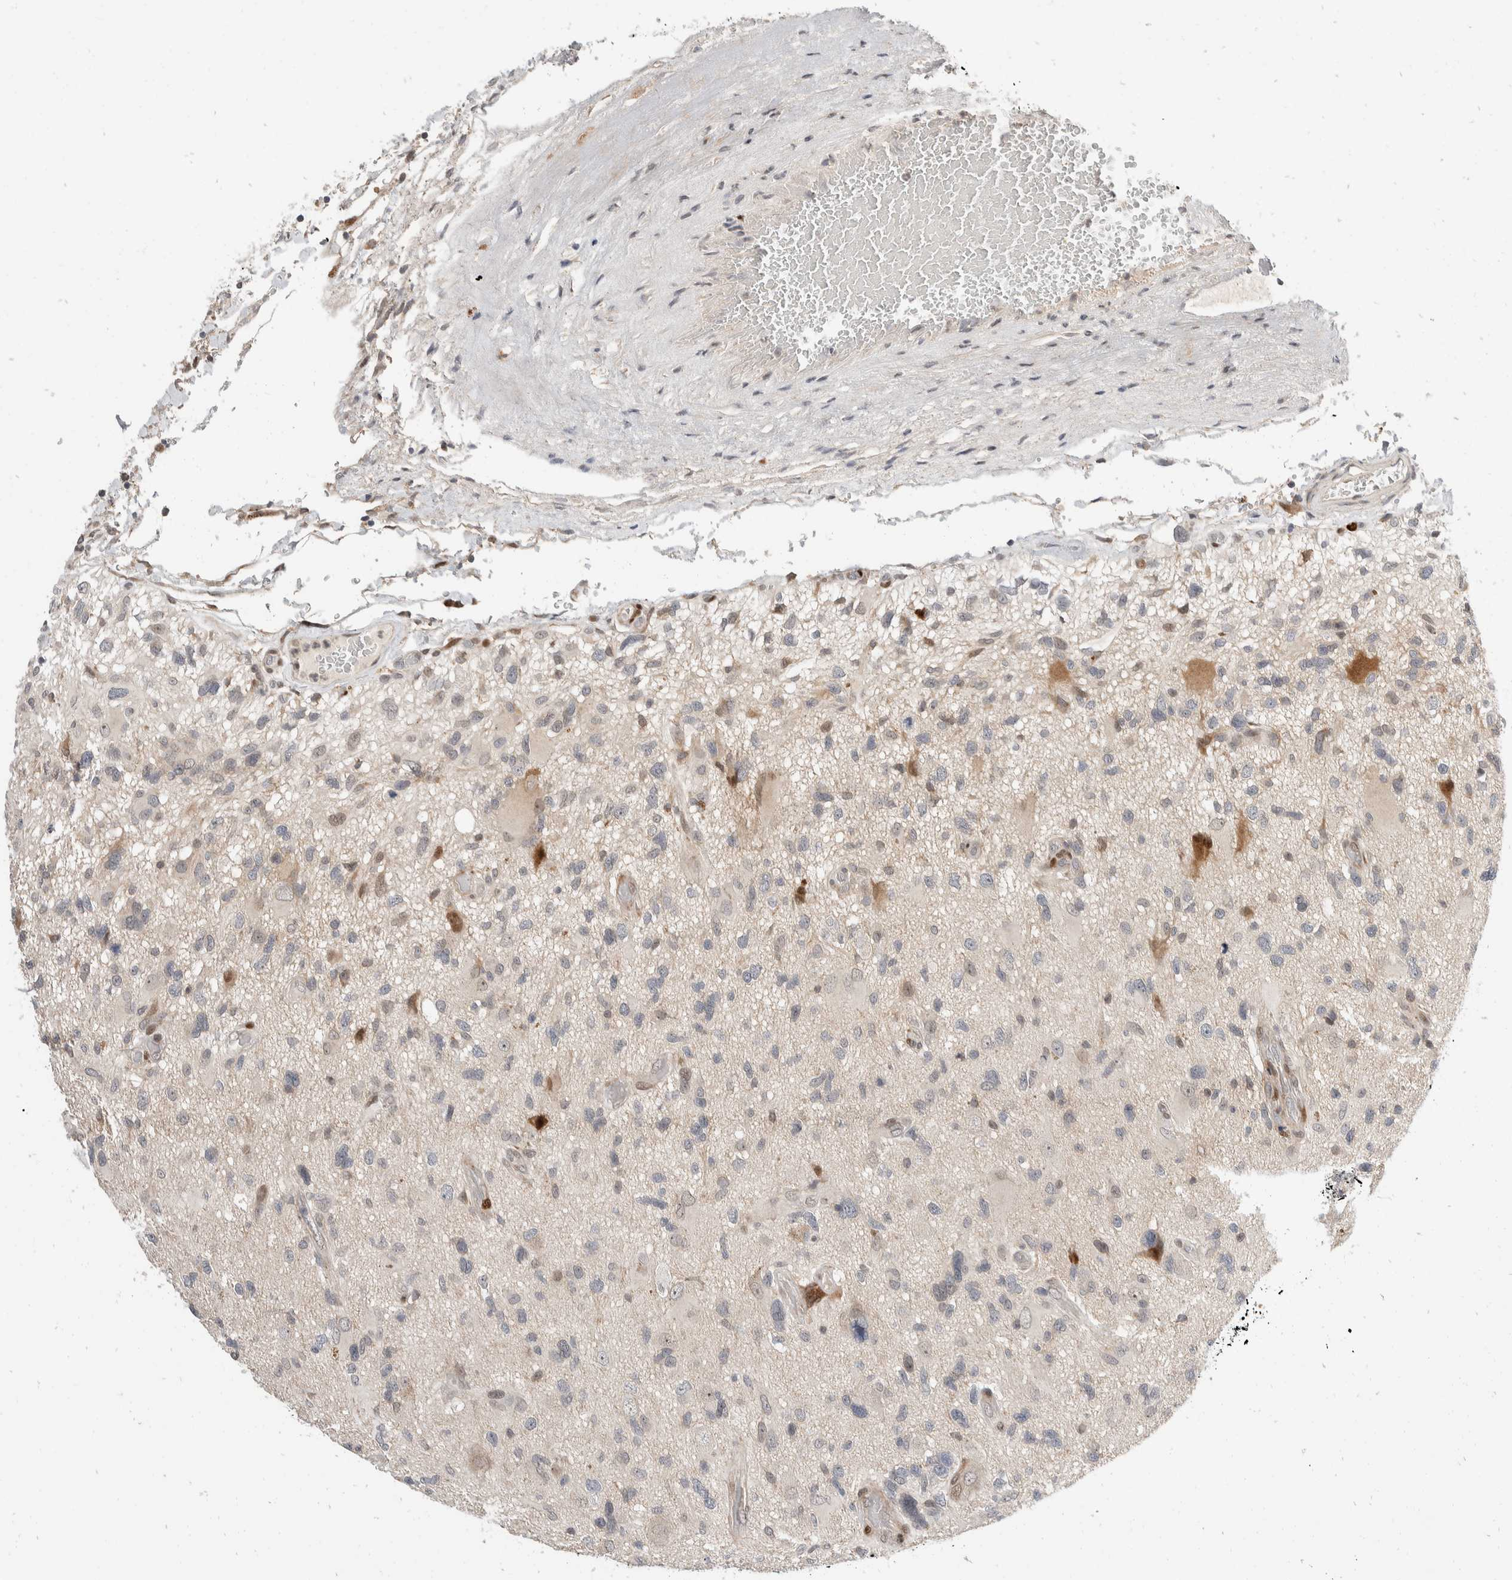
{"staining": {"intensity": "negative", "quantity": "none", "location": "none"}, "tissue": "glioma", "cell_type": "Tumor cells", "image_type": "cancer", "snomed": [{"axis": "morphology", "description": "Glioma, malignant, High grade"}, {"axis": "topography", "description": "Brain"}], "caption": "Tumor cells show no significant staining in malignant glioma (high-grade).", "gene": "ZNF703", "patient": {"sex": "male", "age": 33}}